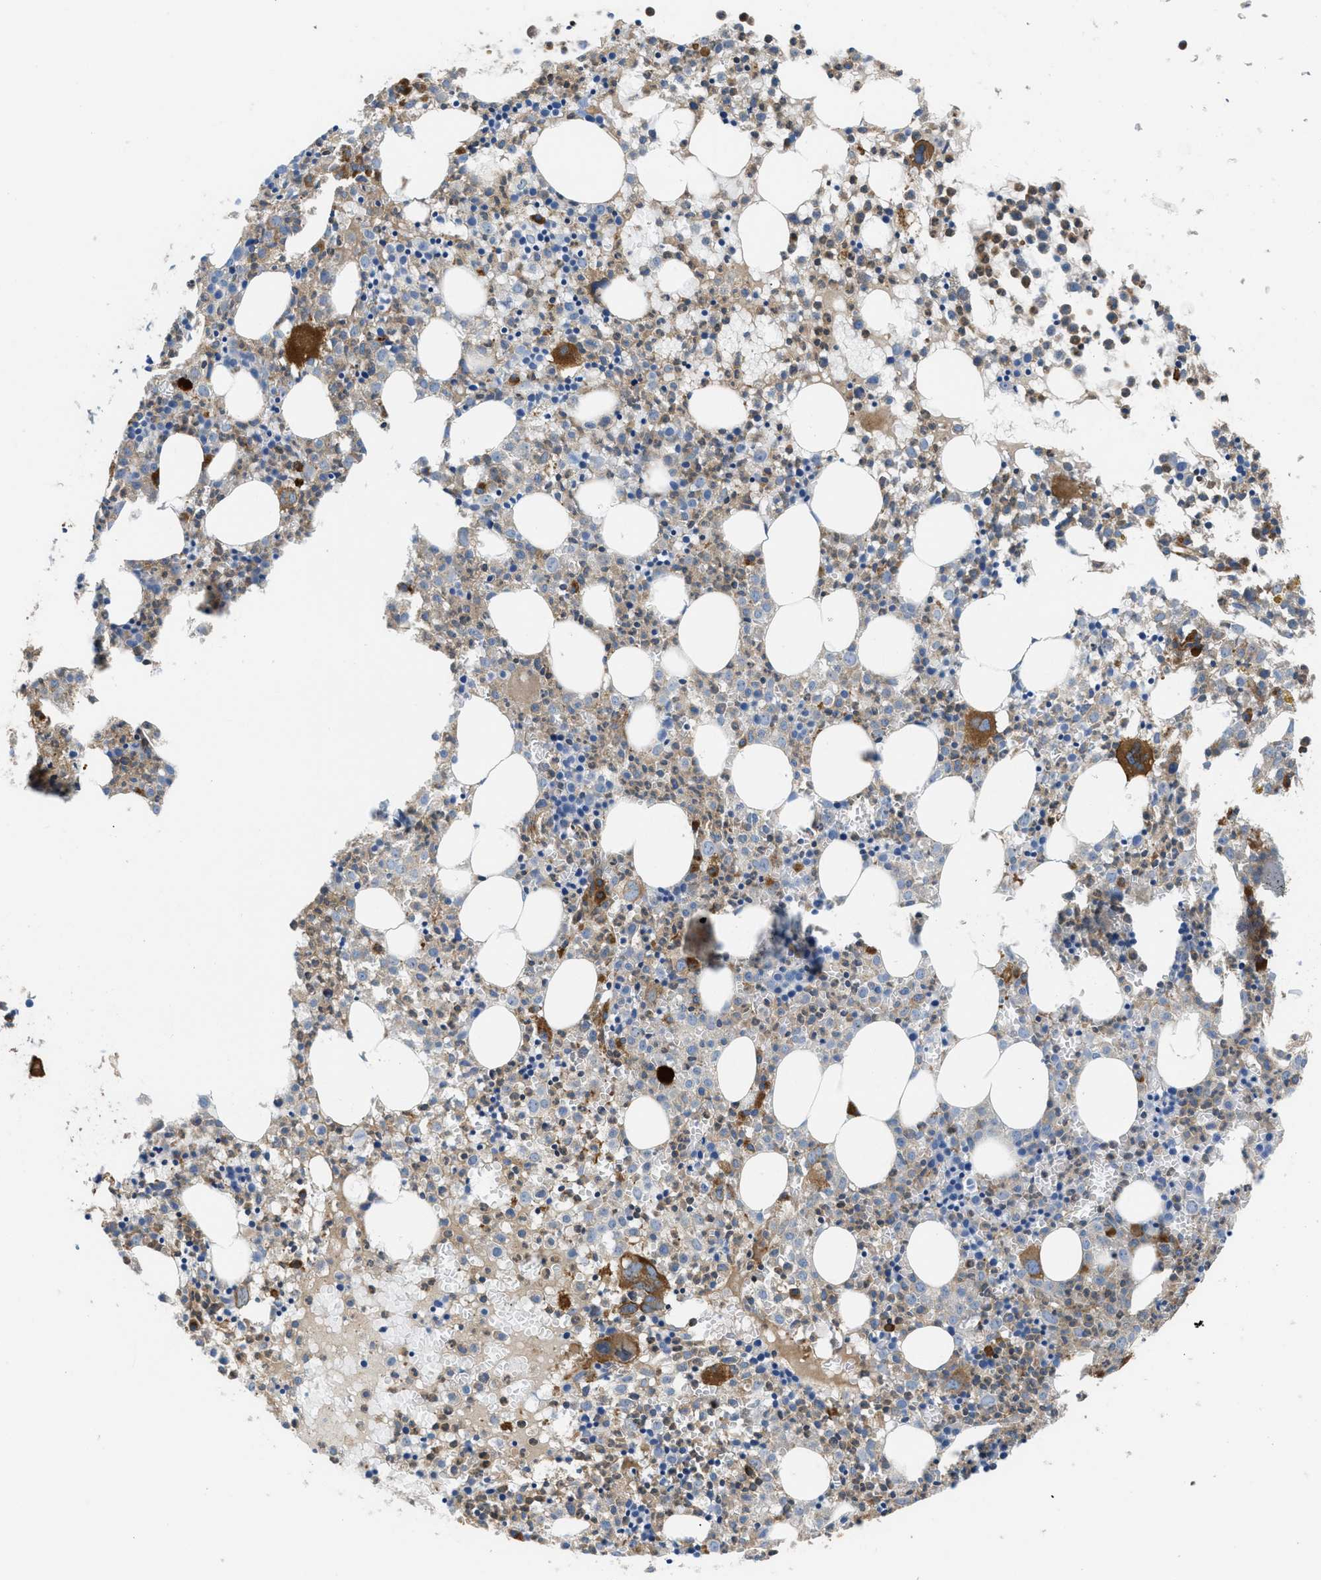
{"staining": {"intensity": "moderate", "quantity": "25%-75%", "location": "cytoplasmic/membranous"}, "tissue": "bone marrow", "cell_type": "Hematopoietic cells", "image_type": "normal", "snomed": [{"axis": "morphology", "description": "Normal tissue, NOS"}, {"axis": "morphology", "description": "Inflammation, NOS"}, {"axis": "topography", "description": "Bone marrow"}], "caption": "Brown immunohistochemical staining in unremarkable human bone marrow displays moderate cytoplasmic/membranous positivity in approximately 25%-75% of hematopoietic cells.", "gene": "ATP2A3", "patient": {"sex": "male", "age": 25}}